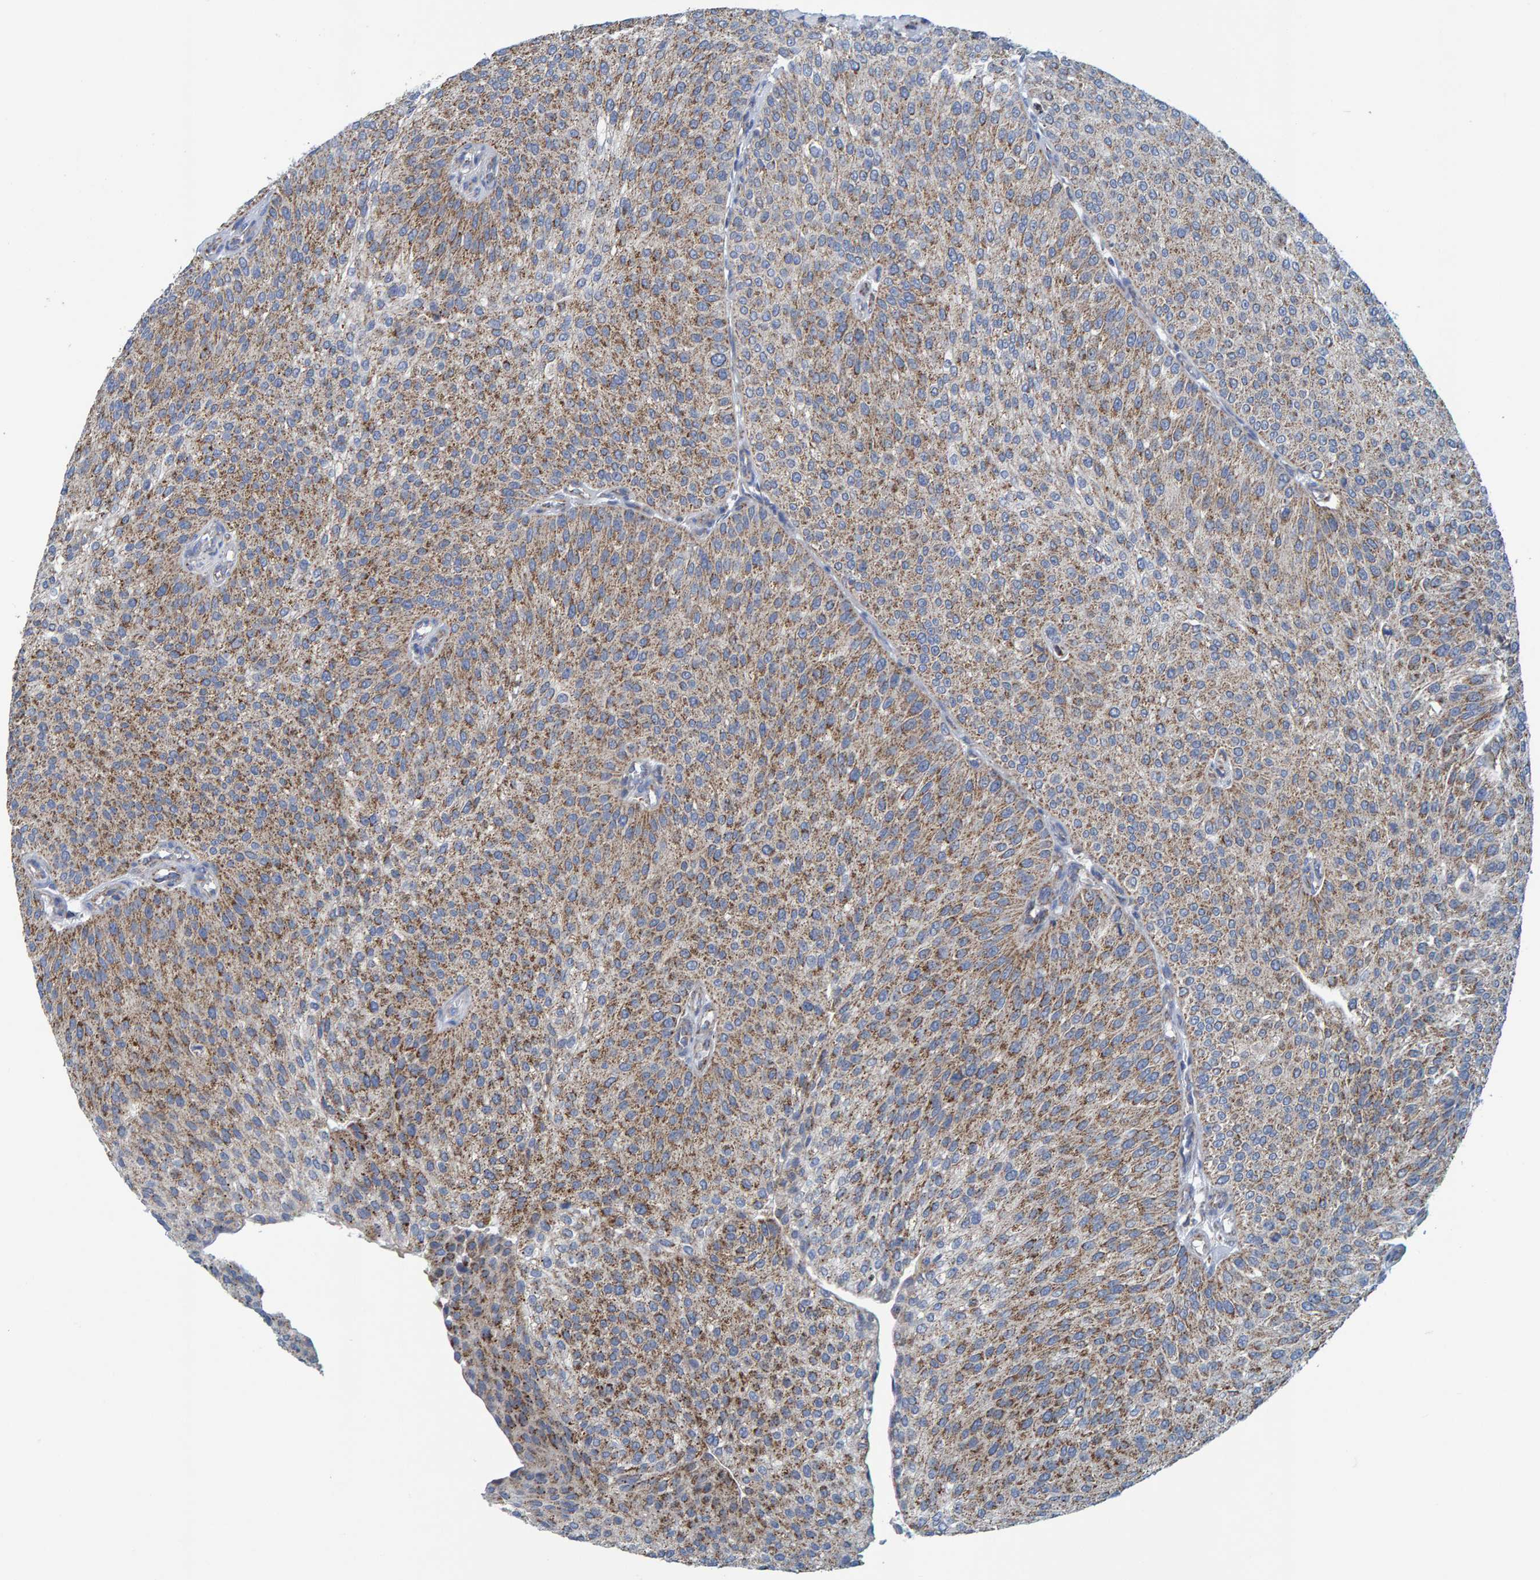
{"staining": {"intensity": "moderate", "quantity": ">75%", "location": "cytoplasmic/membranous"}, "tissue": "urothelial cancer", "cell_type": "Tumor cells", "image_type": "cancer", "snomed": [{"axis": "morphology", "description": "Urothelial carcinoma, Low grade"}, {"axis": "topography", "description": "Smooth muscle"}, {"axis": "topography", "description": "Urinary bladder"}], "caption": "Human urothelial cancer stained for a protein (brown) demonstrates moderate cytoplasmic/membranous positive expression in about >75% of tumor cells.", "gene": "MRPS7", "patient": {"sex": "male", "age": 60}}